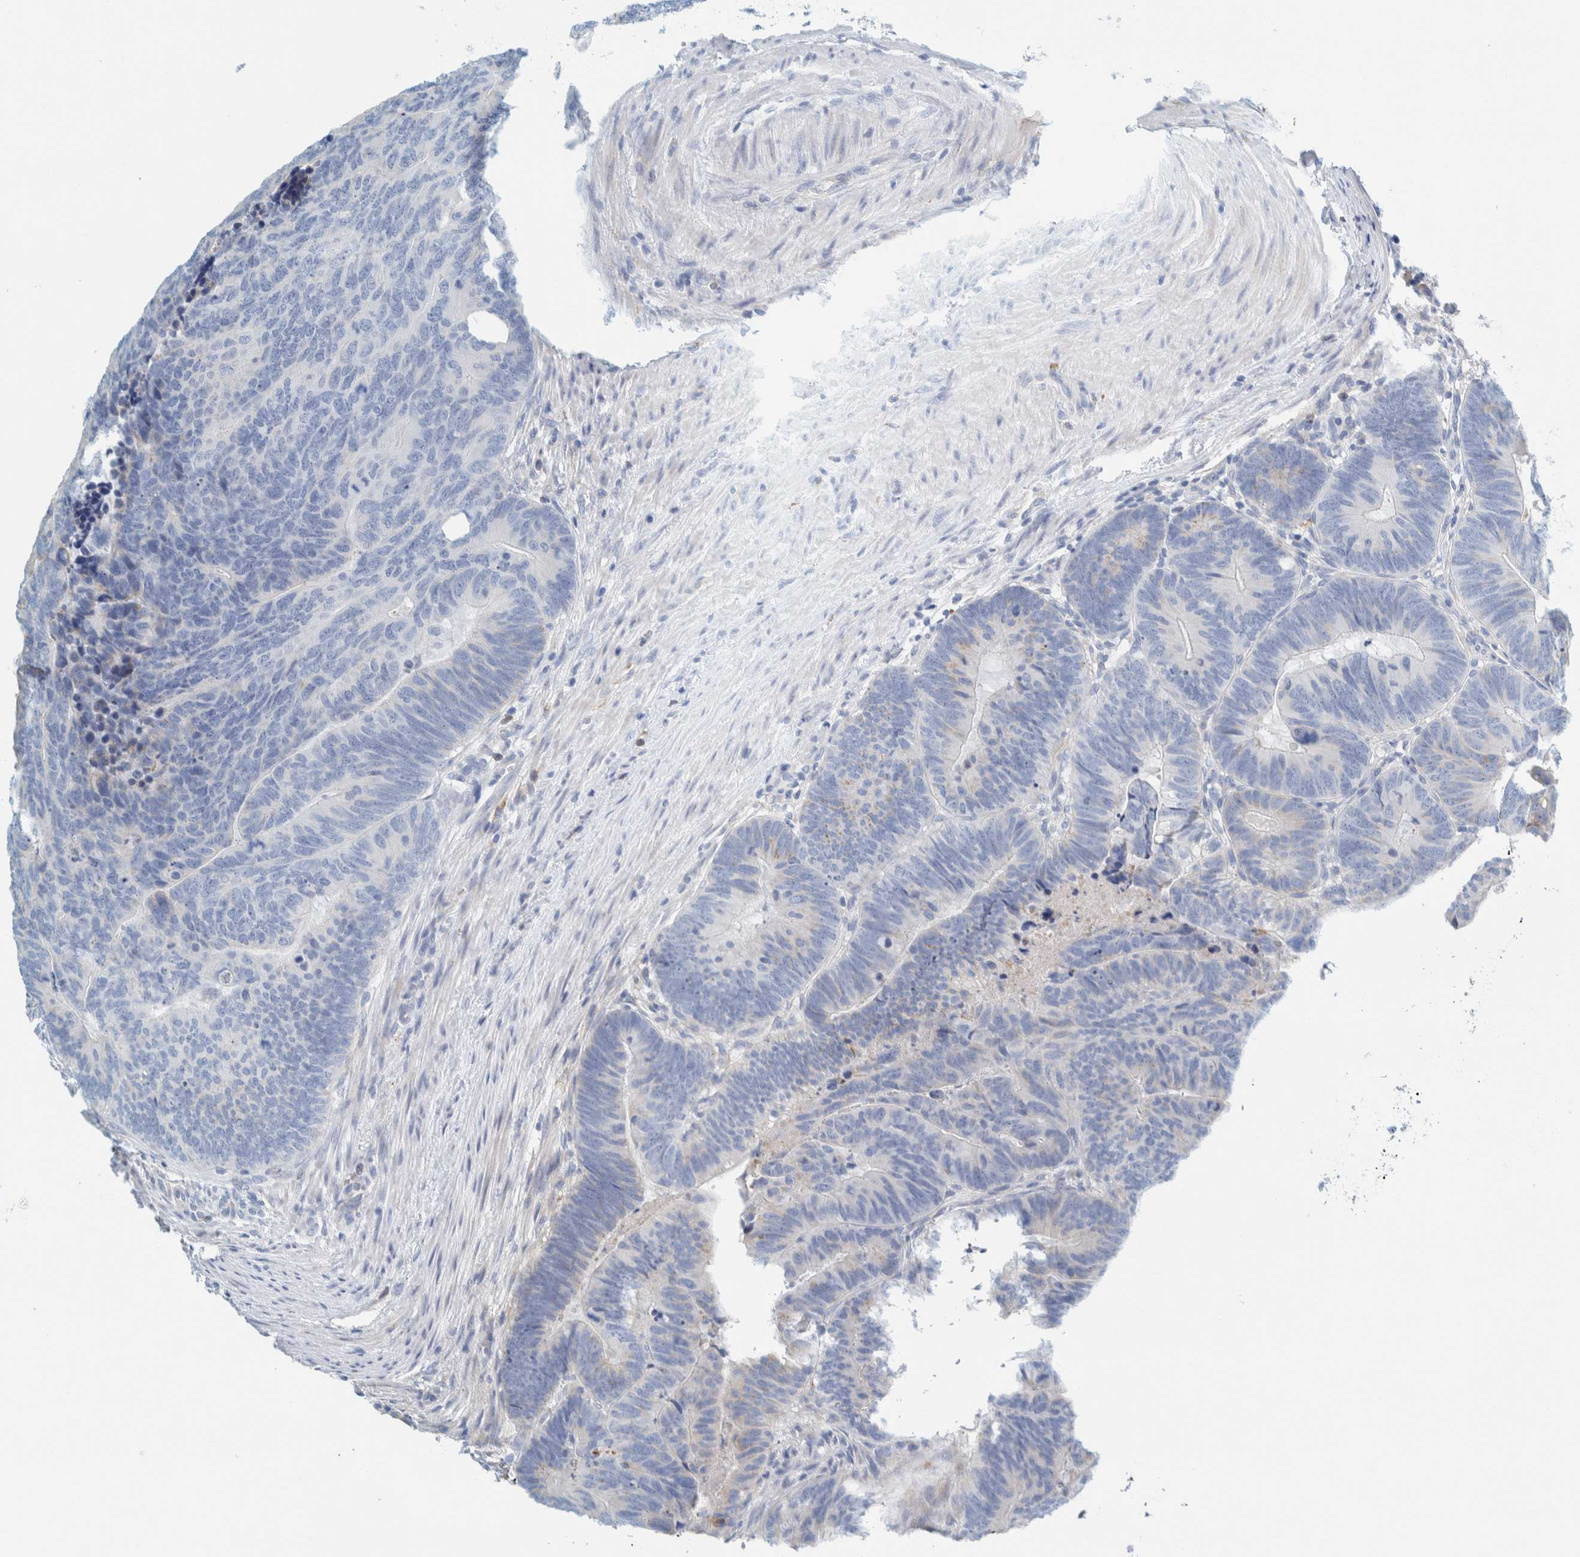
{"staining": {"intensity": "negative", "quantity": "none", "location": "none"}, "tissue": "colorectal cancer", "cell_type": "Tumor cells", "image_type": "cancer", "snomed": [{"axis": "morphology", "description": "Adenocarcinoma, NOS"}, {"axis": "topography", "description": "Colon"}], "caption": "There is no significant staining in tumor cells of adenocarcinoma (colorectal).", "gene": "MOG", "patient": {"sex": "female", "age": 67}}